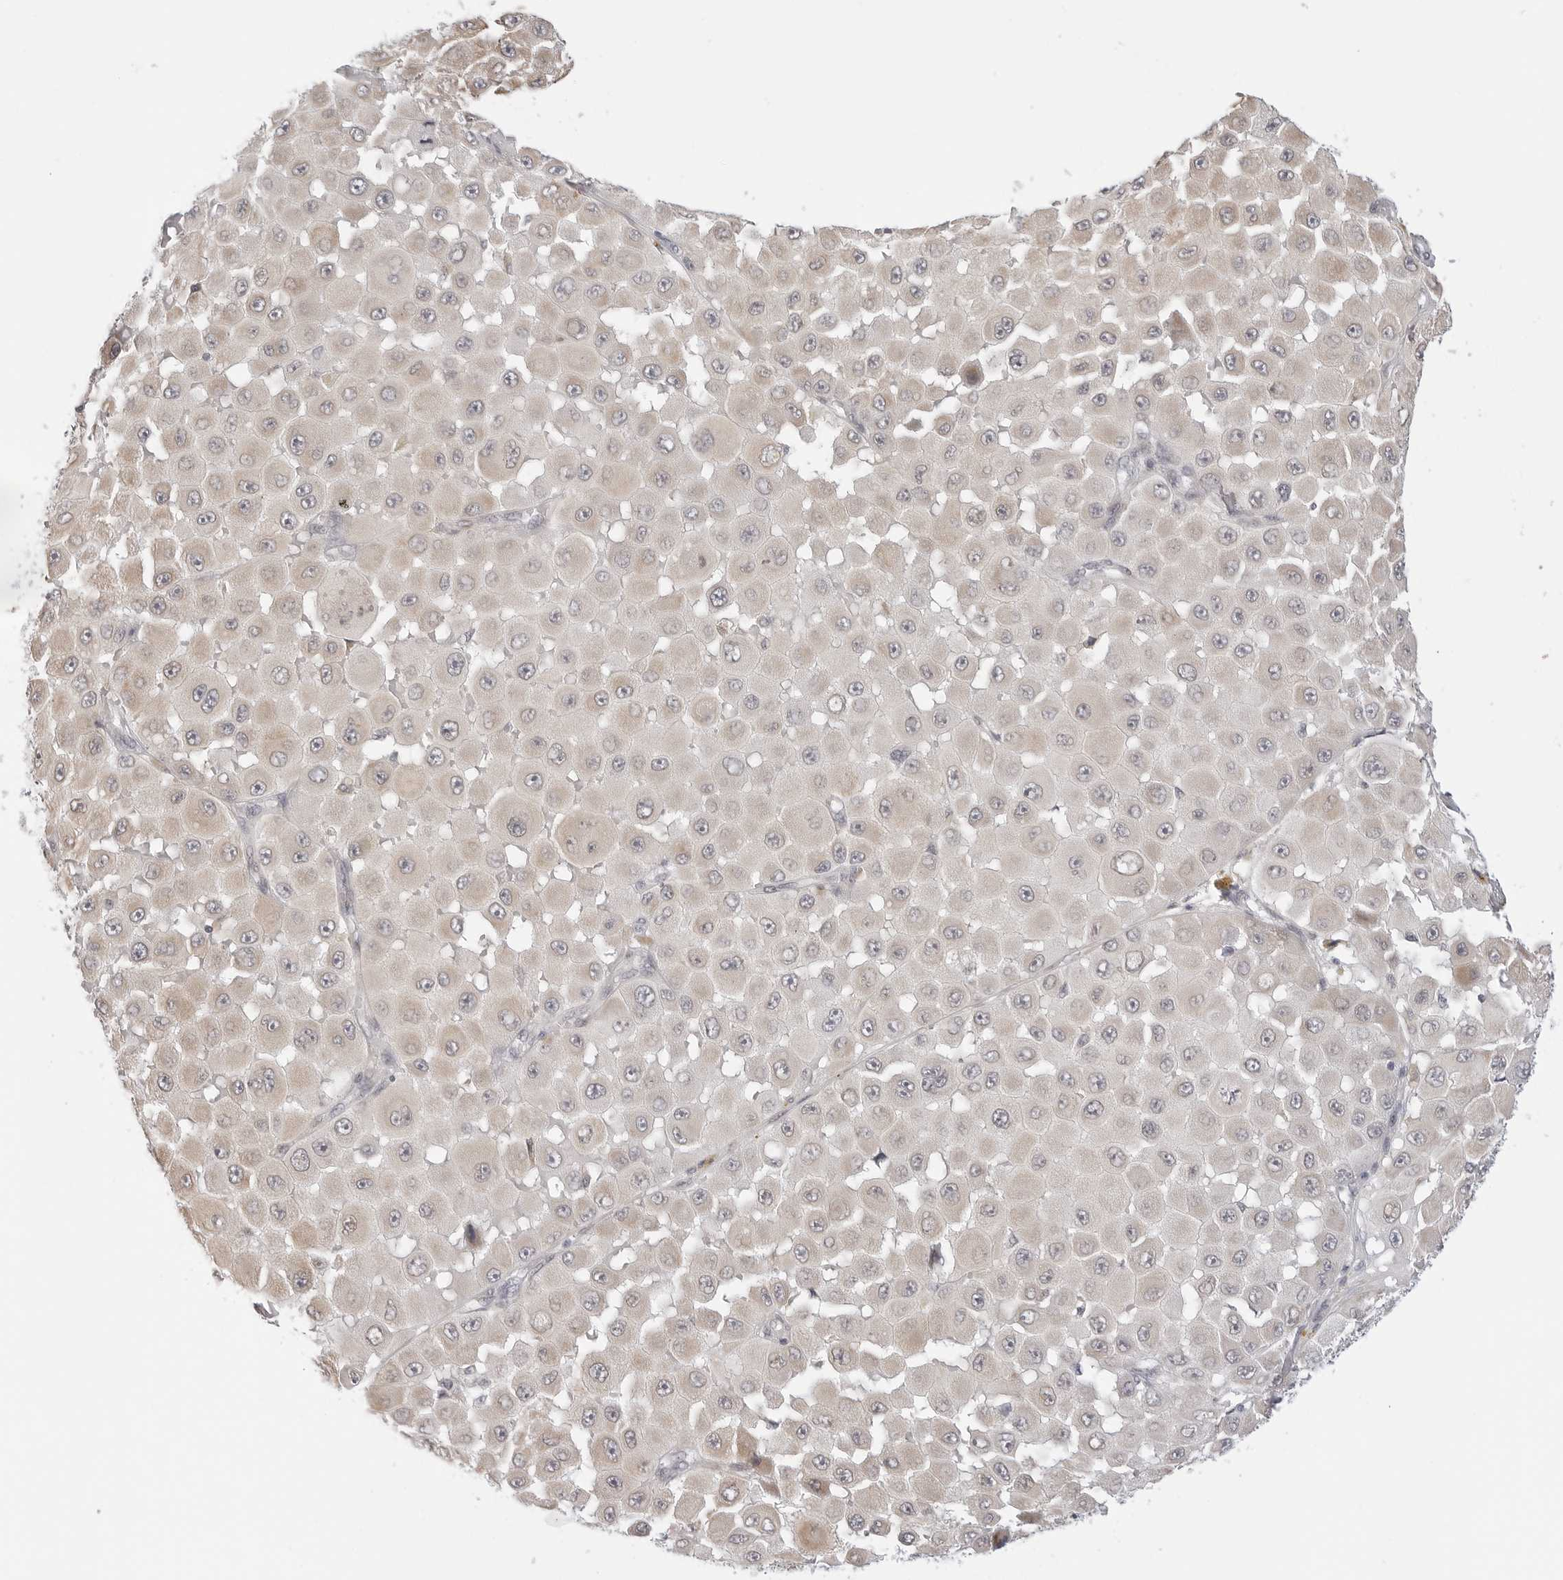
{"staining": {"intensity": "weak", "quantity": "25%-75%", "location": "cytoplasmic/membranous"}, "tissue": "melanoma", "cell_type": "Tumor cells", "image_type": "cancer", "snomed": [{"axis": "morphology", "description": "Malignant melanoma, NOS"}, {"axis": "topography", "description": "Skin"}], "caption": "Melanoma stained with immunohistochemistry shows weak cytoplasmic/membranous staining in about 25%-75% of tumor cells. Using DAB (brown) and hematoxylin (blue) stains, captured at high magnification using brightfield microscopy.", "gene": "TCP1", "patient": {"sex": "female", "age": 81}}